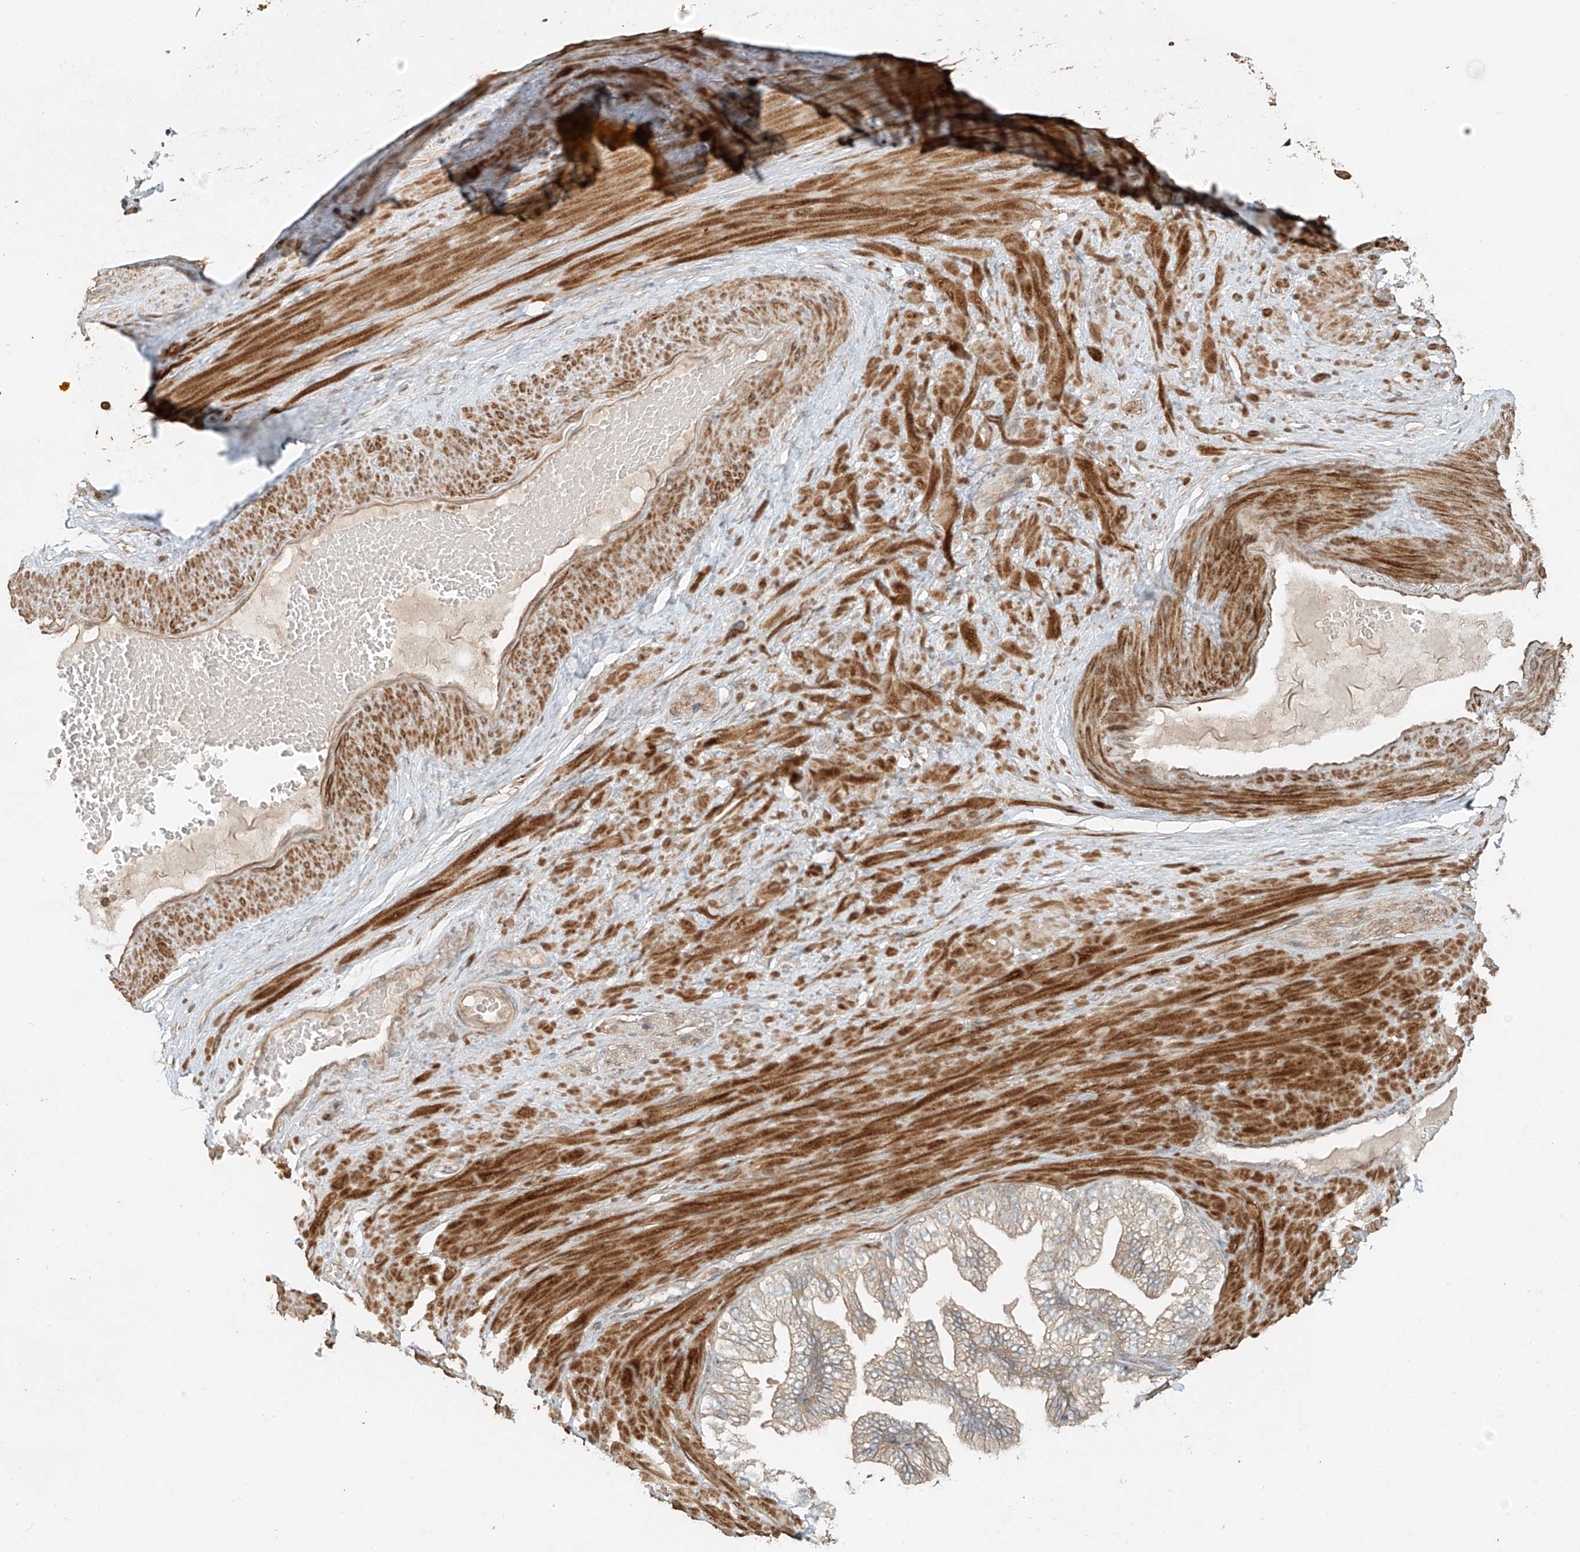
{"staining": {"intensity": "weak", "quantity": "25%-75%", "location": "cytoplasmic/membranous"}, "tissue": "adipose tissue", "cell_type": "Adipocytes", "image_type": "normal", "snomed": [{"axis": "morphology", "description": "Normal tissue, NOS"}, {"axis": "morphology", "description": "Adenocarcinoma, Low grade"}, {"axis": "topography", "description": "Prostate"}, {"axis": "topography", "description": "Peripheral nerve tissue"}], "caption": "Immunohistochemical staining of benign human adipose tissue demonstrates weak cytoplasmic/membranous protein positivity in about 25%-75% of adipocytes. (DAB (3,3'-diaminobenzidine) IHC, brown staining for protein, blue staining for nuclei).", "gene": "ANKZF1", "patient": {"sex": "male", "age": 63}}